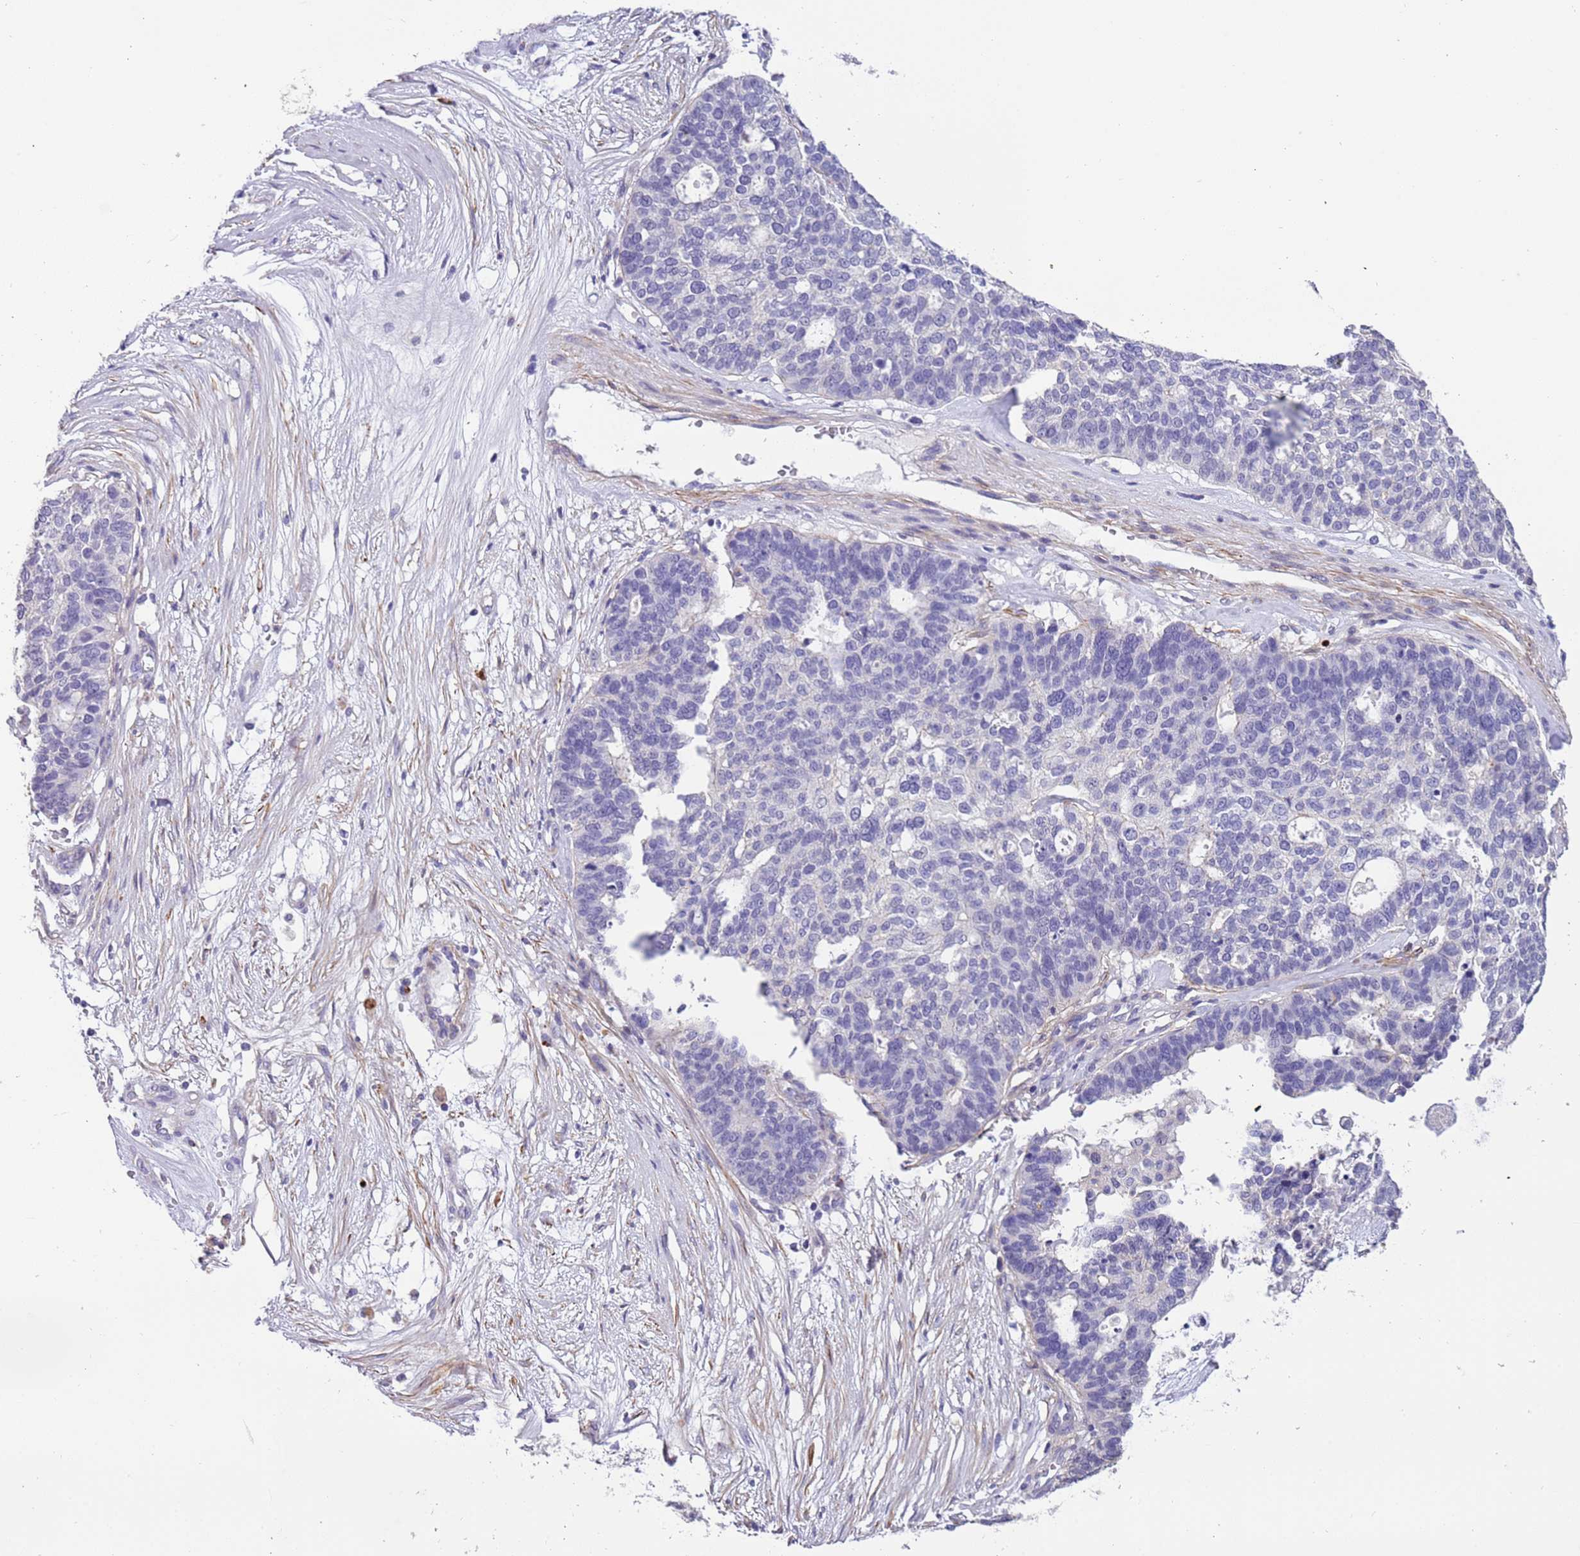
{"staining": {"intensity": "negative", "quantity": "none", "location": "none"}, "tissue": "ovarian cancer", "cell_type": "Tumor cells", "image_type": "cancer", "snomed": [{"axis": "morphology", "description": "Cystadenocarcinoma, serous, NOS"}, {"axis": "topography", "description": "Ovary"}], "caption": "A high-resolution micrograph shows IHC staining of serous cystadenocarcinoma (ovarian), which displays no significant expression in tumor cells. (DAB IHC, high magnification).", "gene": "PCGF2", "patient": {"sex": "female", "age": 59}}